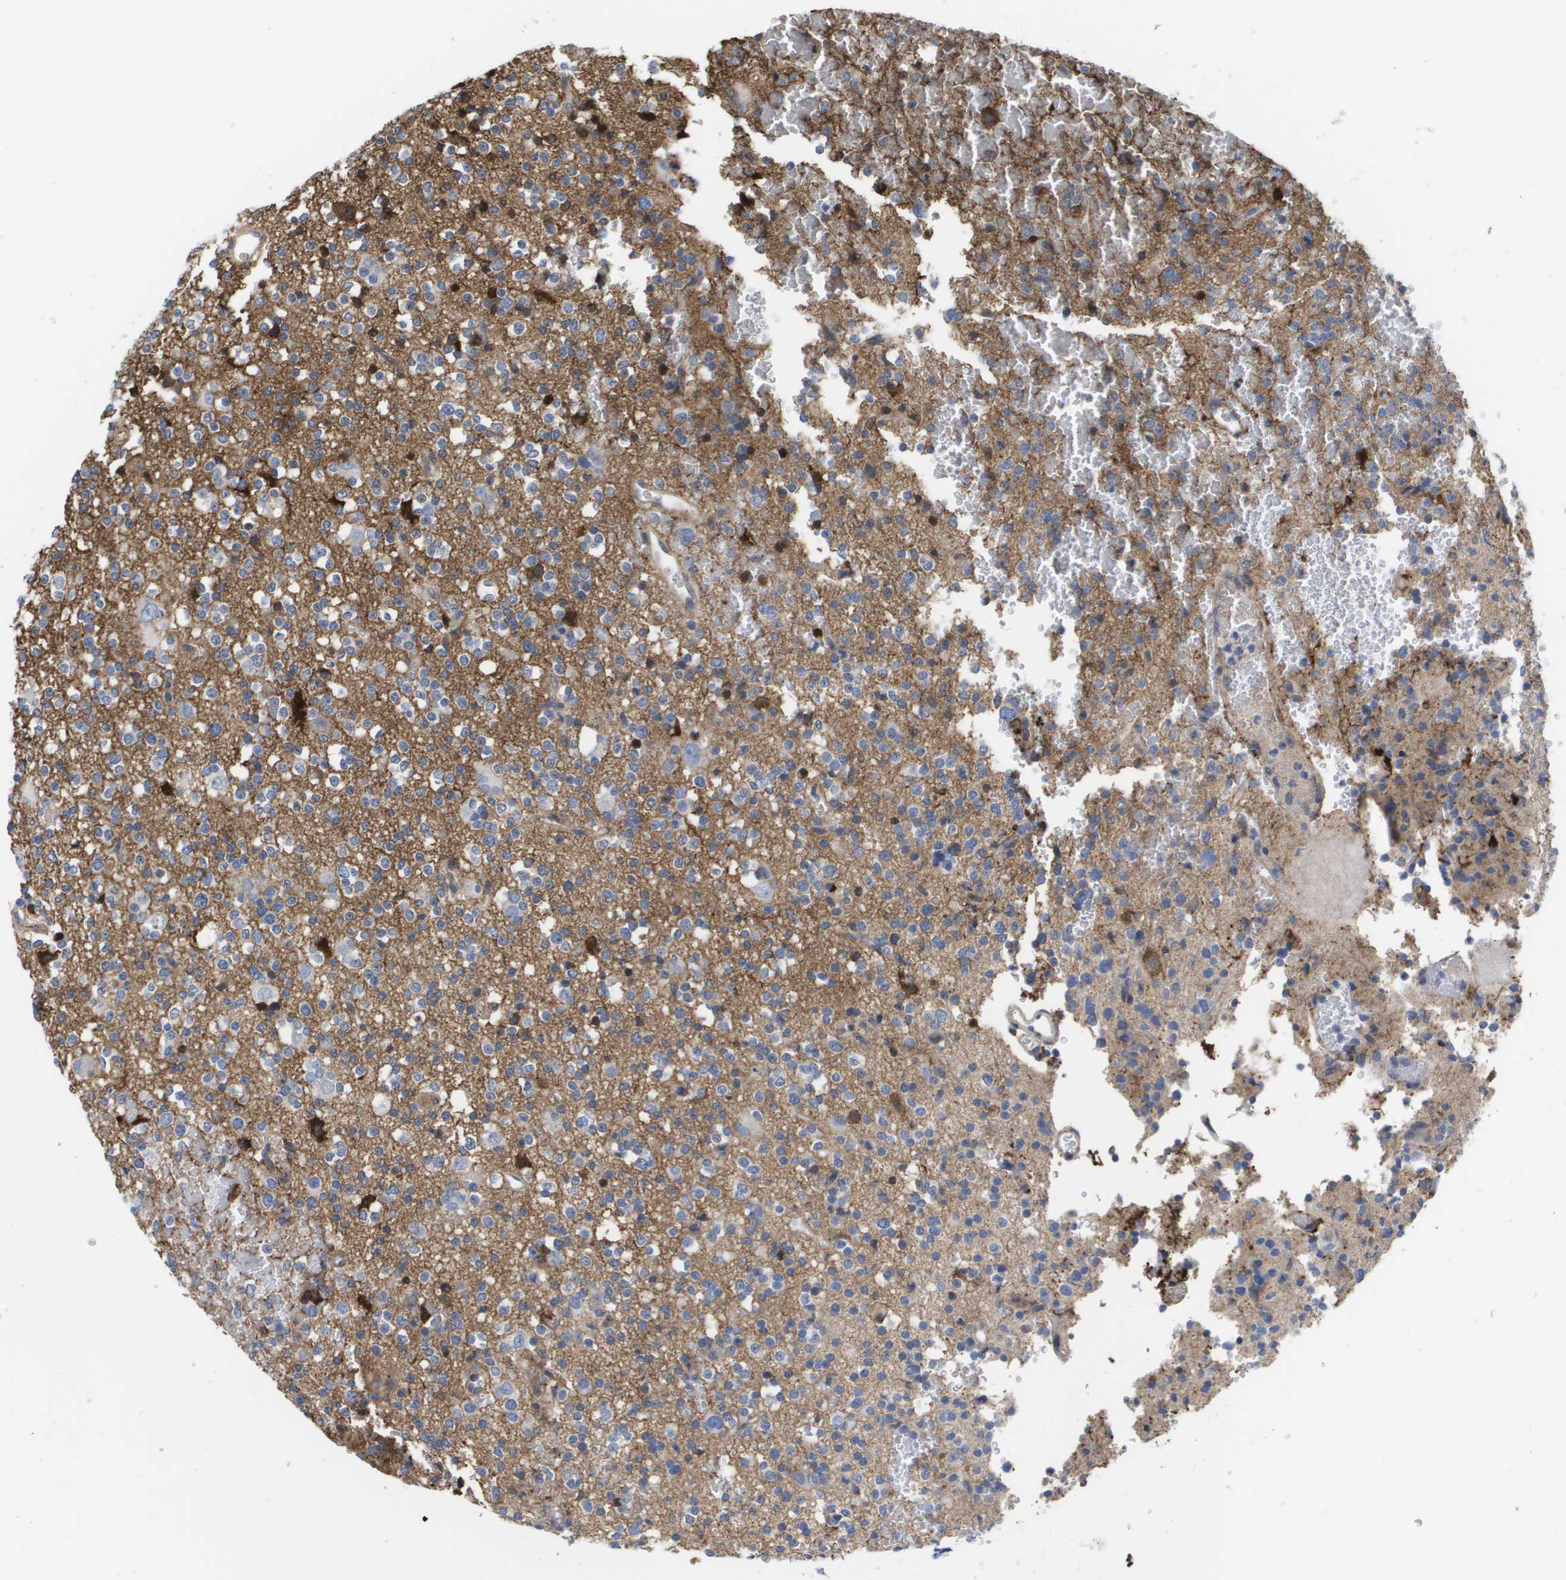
{"staining": {"intensity": "negative", "quantity": "none", "location": "none"}, "tissue": "glioma", "cell_type": "Tumor cells", "image_type": "cancer", "snomed": [{"axis": "morphology", "description": "Glioma, malignant, High grade"}, {"axis": "topography", "description": "Brain"}], "caption": "Immunohistochemistry photomicrograph of neoplastic tissue: human glioma stained with DAB demonstrates no significant protein staining in tumor cells.", "gene": "SERPINC1", "patient": {"sex": "male", "age": 47}}